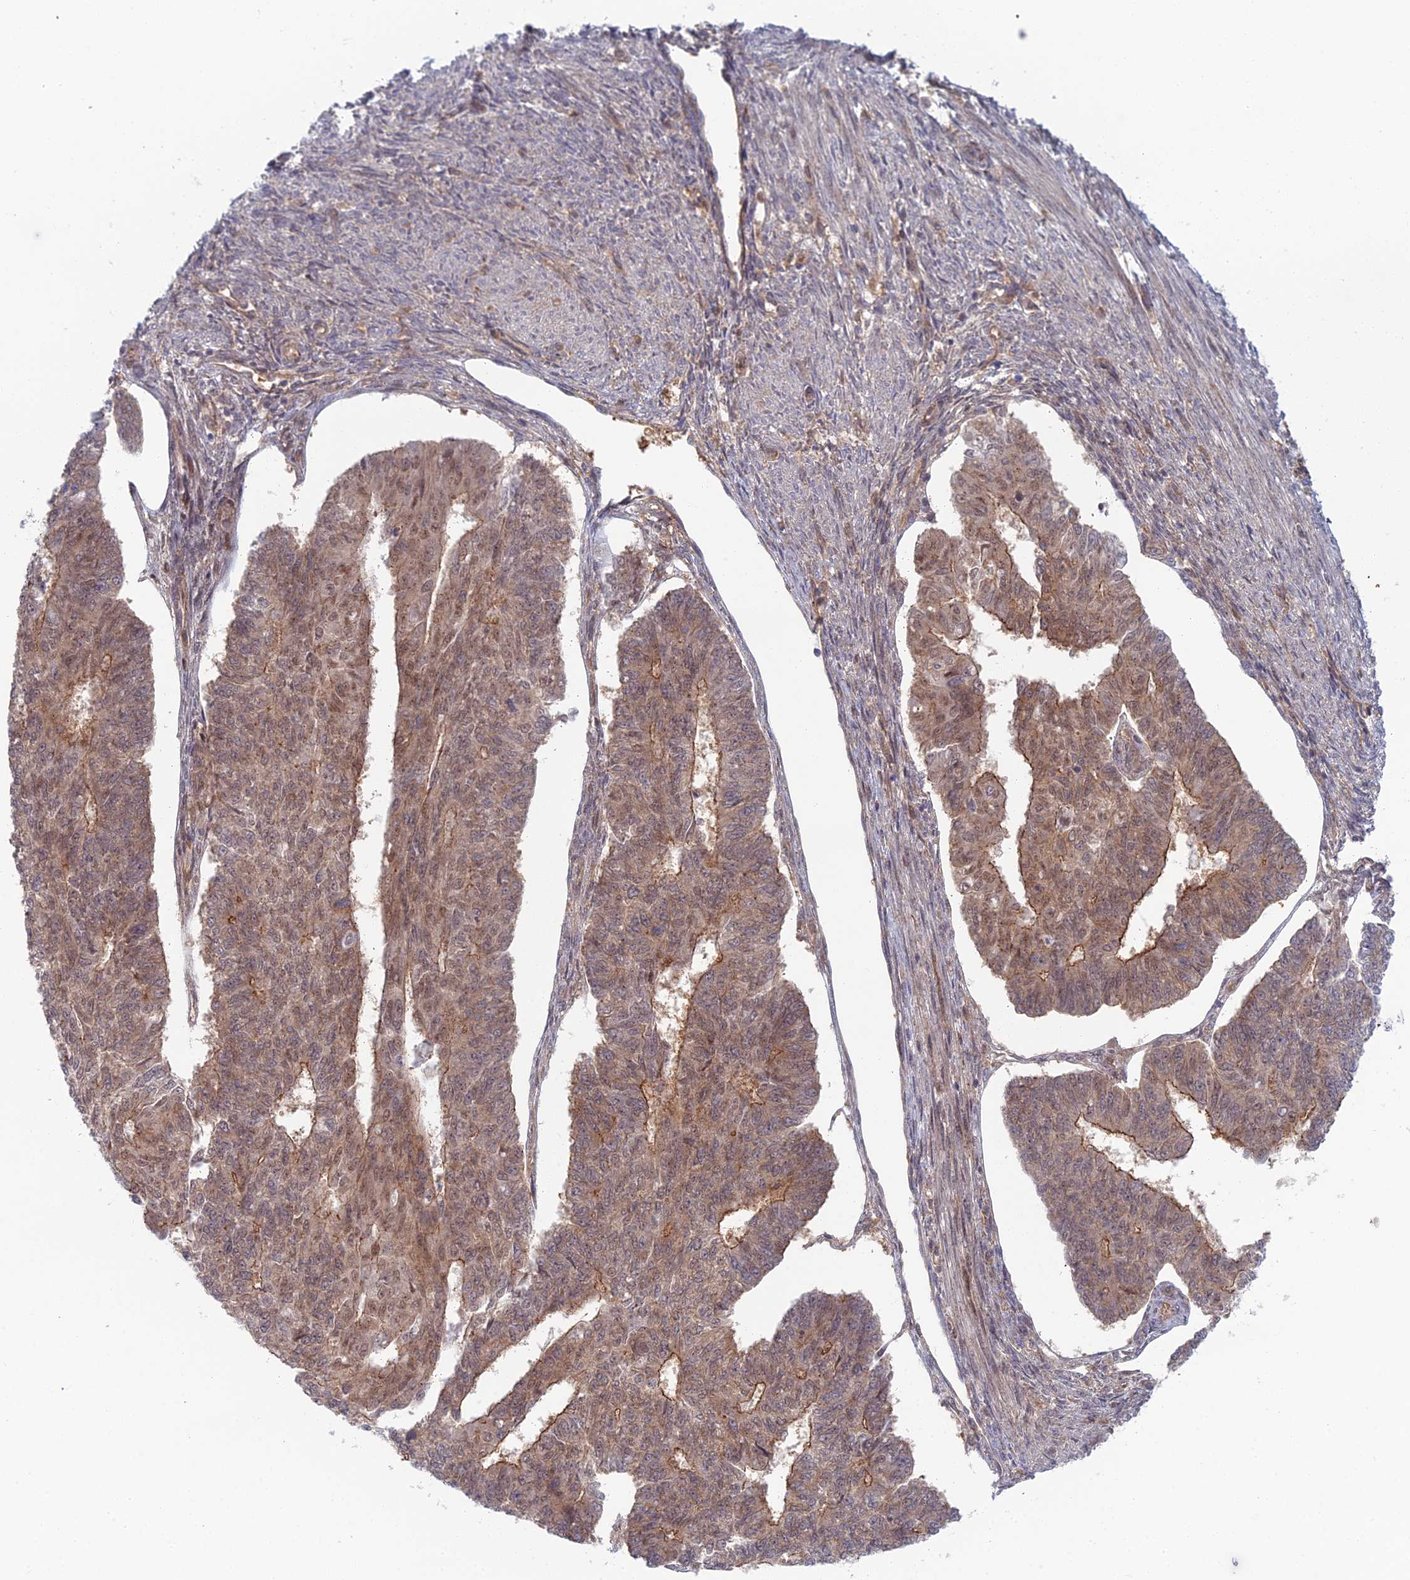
{"staining": {"intensity": "moderate", "quantity": "25%-75%", "location": "cytoplasmic/membranous,nuclear"}, "tissue": "endometrial cancer", "cell_type": "Tumor cells", "image_type": "cancer", "snomed": [{"axis": "morphology", "description": "Adenocarcinoma, NOS"}, {"axis": "topography", "description": "Endometrium"}], "caption": "Brown immunohistochemical staining in human endometrial cancer shows moderate cytoplasmic/membranous and nuclear positivity in about 25%-75% of tumor cells. (DAB (3,3'-diaminobenzidine) = brown stain, brightfield microscopy at high magnification).", "gene": "ABHD1", "patient": {"sex": "female", "age": 32}}